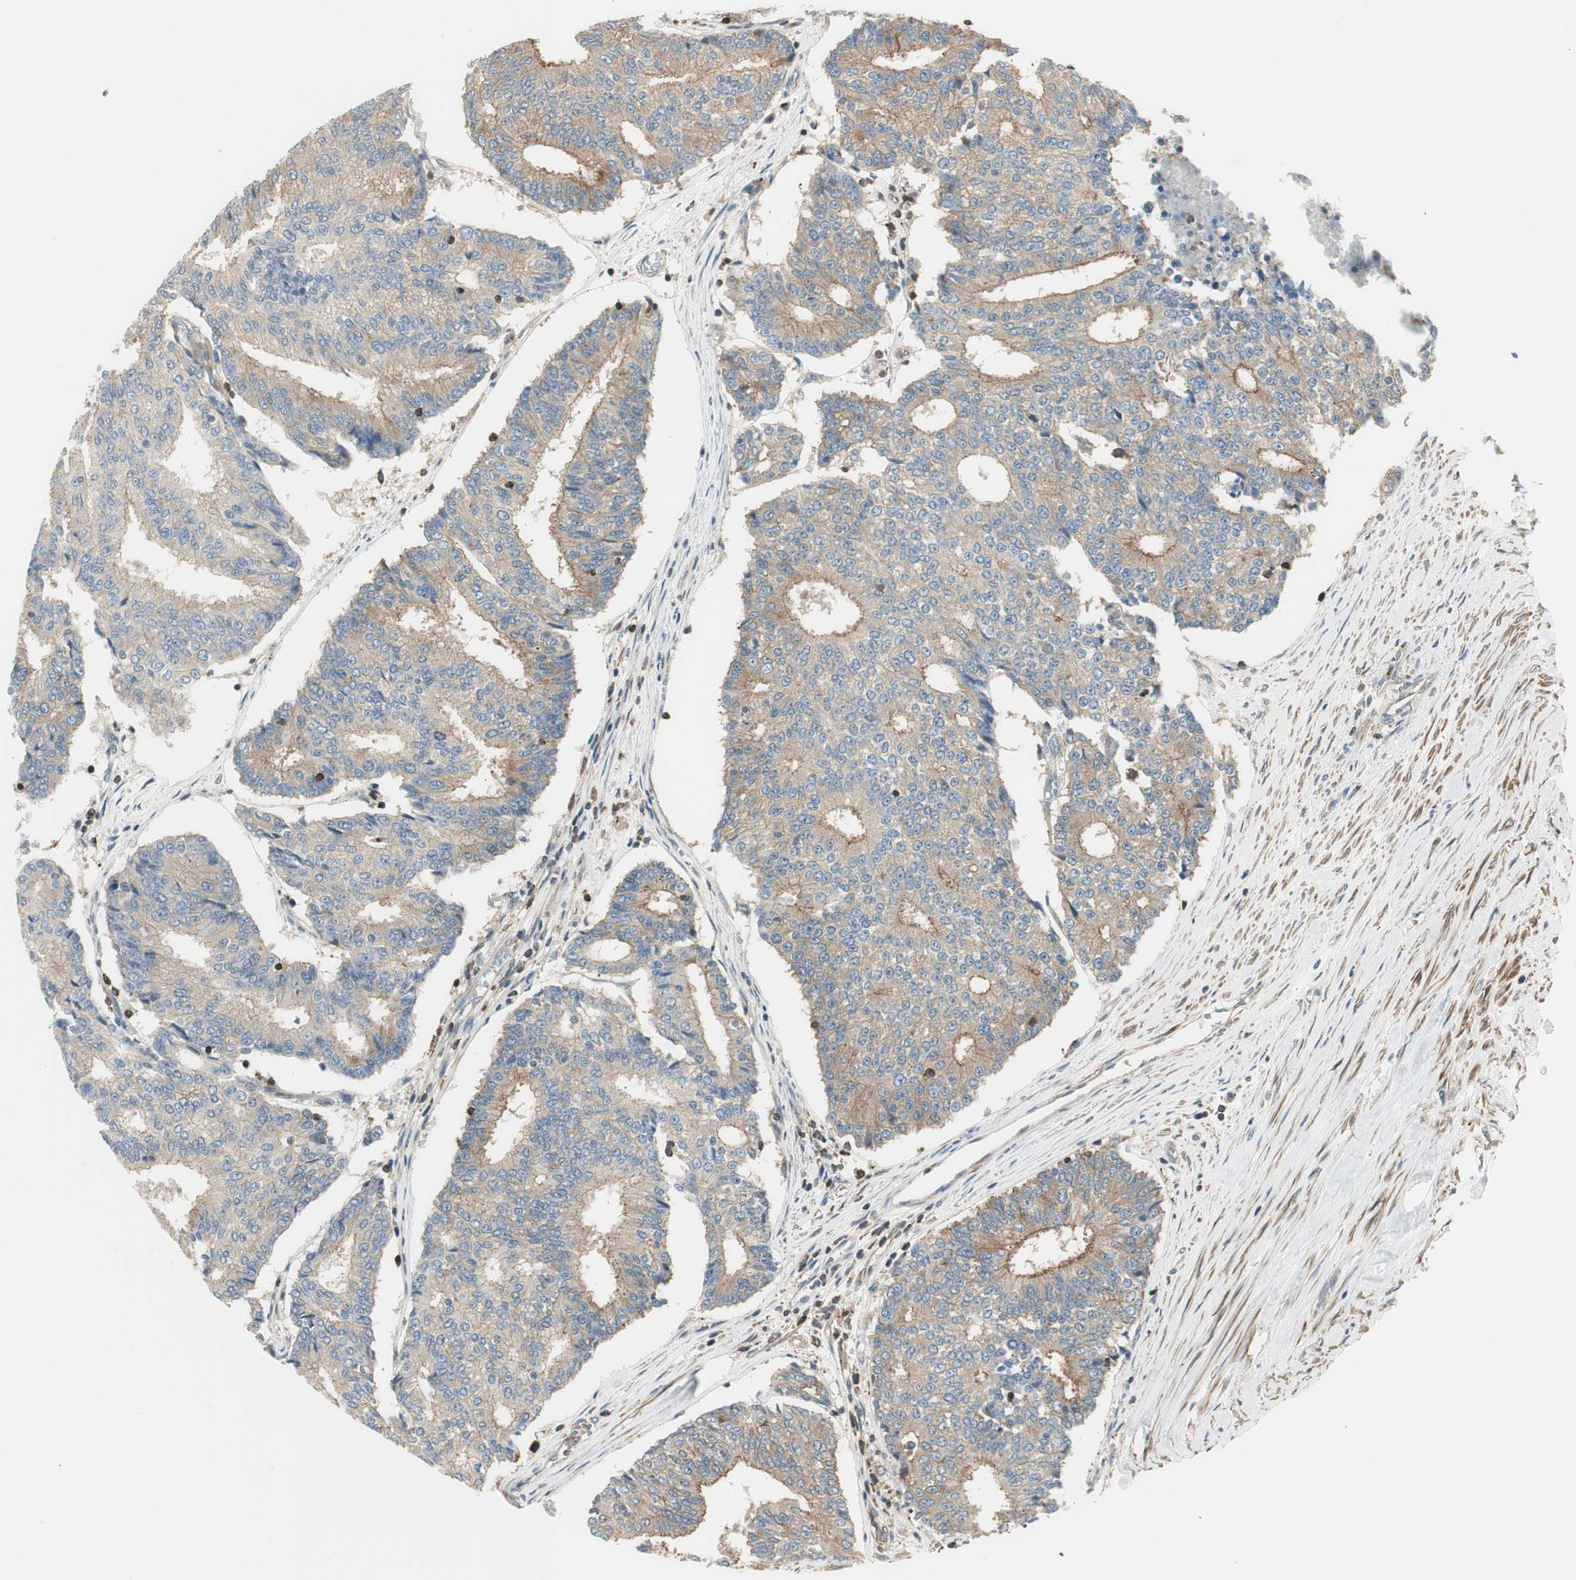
{"staining": {"intensity": "moderate", "quantity": ">75%", "location": "cytoplasmic/membranous"}, "tissue": "prostate cancer", "cell_type": "Tumor cells", "image_type": "cancer", "snomed": [{"axis": "morphology", "description": "Adenocarcinoma, High grade"}, {"axis": "topography", "description": "Prostate"}], "caption": "Protein expression analysis of human prostate adenocarcinoma (high-grade) reveals moderate cytoplasmic/membranous staining in approximately >75% of tumor cells.", "gene": "PI4K2B", "patient": {"sex": "male", "age": 55}}